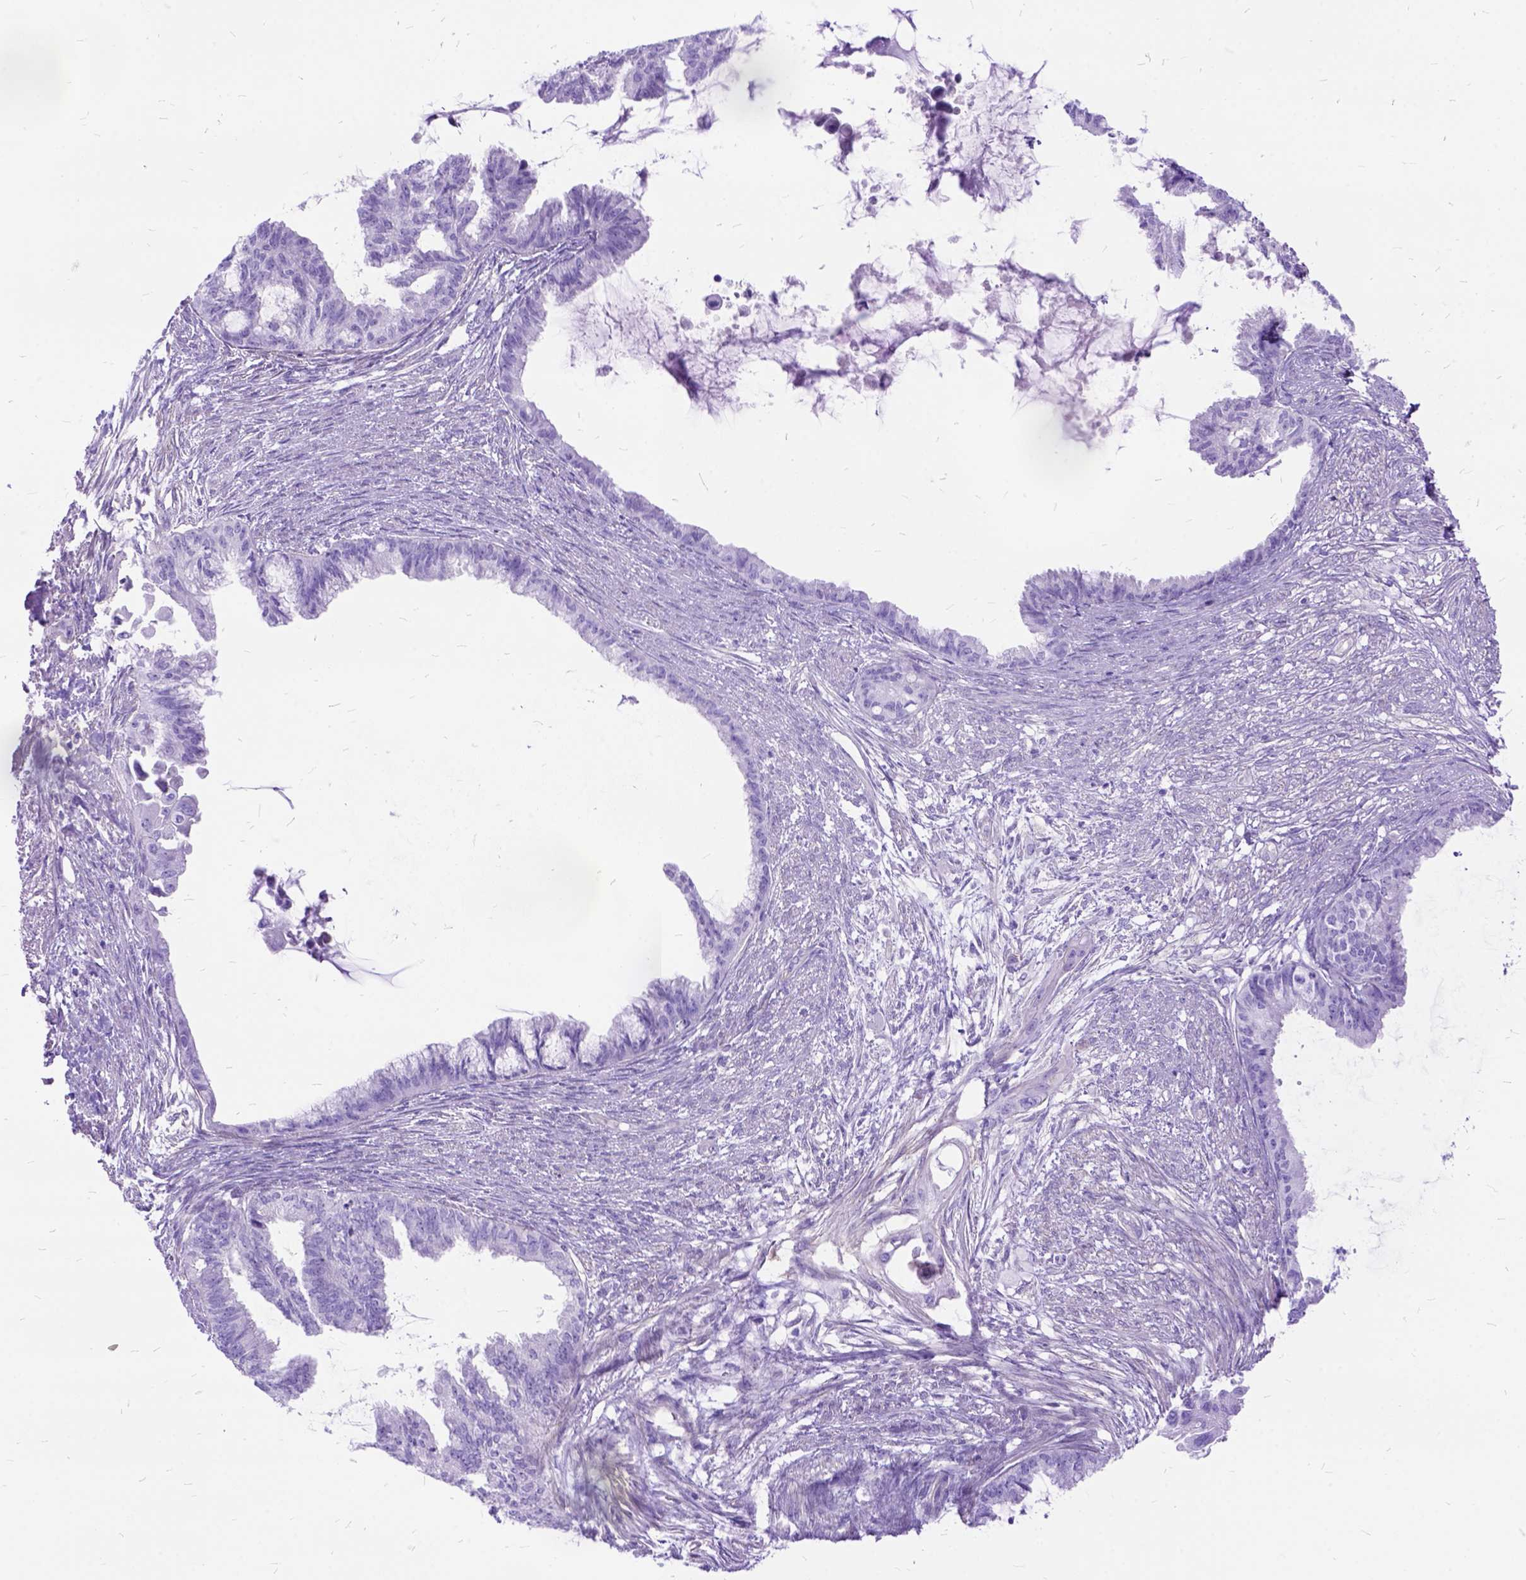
{"staining": {"intensity": "negative", "quantity": "none", "location": "none"}, "tissue": "endometrial cancer", "cell_type": "Tumor cells", "image_type": "cancer", "snomed": [{"axis": "morphology", "description": "Adenocarcinoma, NOS"}, {"axis": "topography", "description": "Endometrium"}], "caption": "This is a histopathology image of IHC staining of endometrial cancer (adenocarcinoma), which shows no staining in tumor cells.", "gene": "ARL9", "patient": {"sex": "female", "age": 86}}